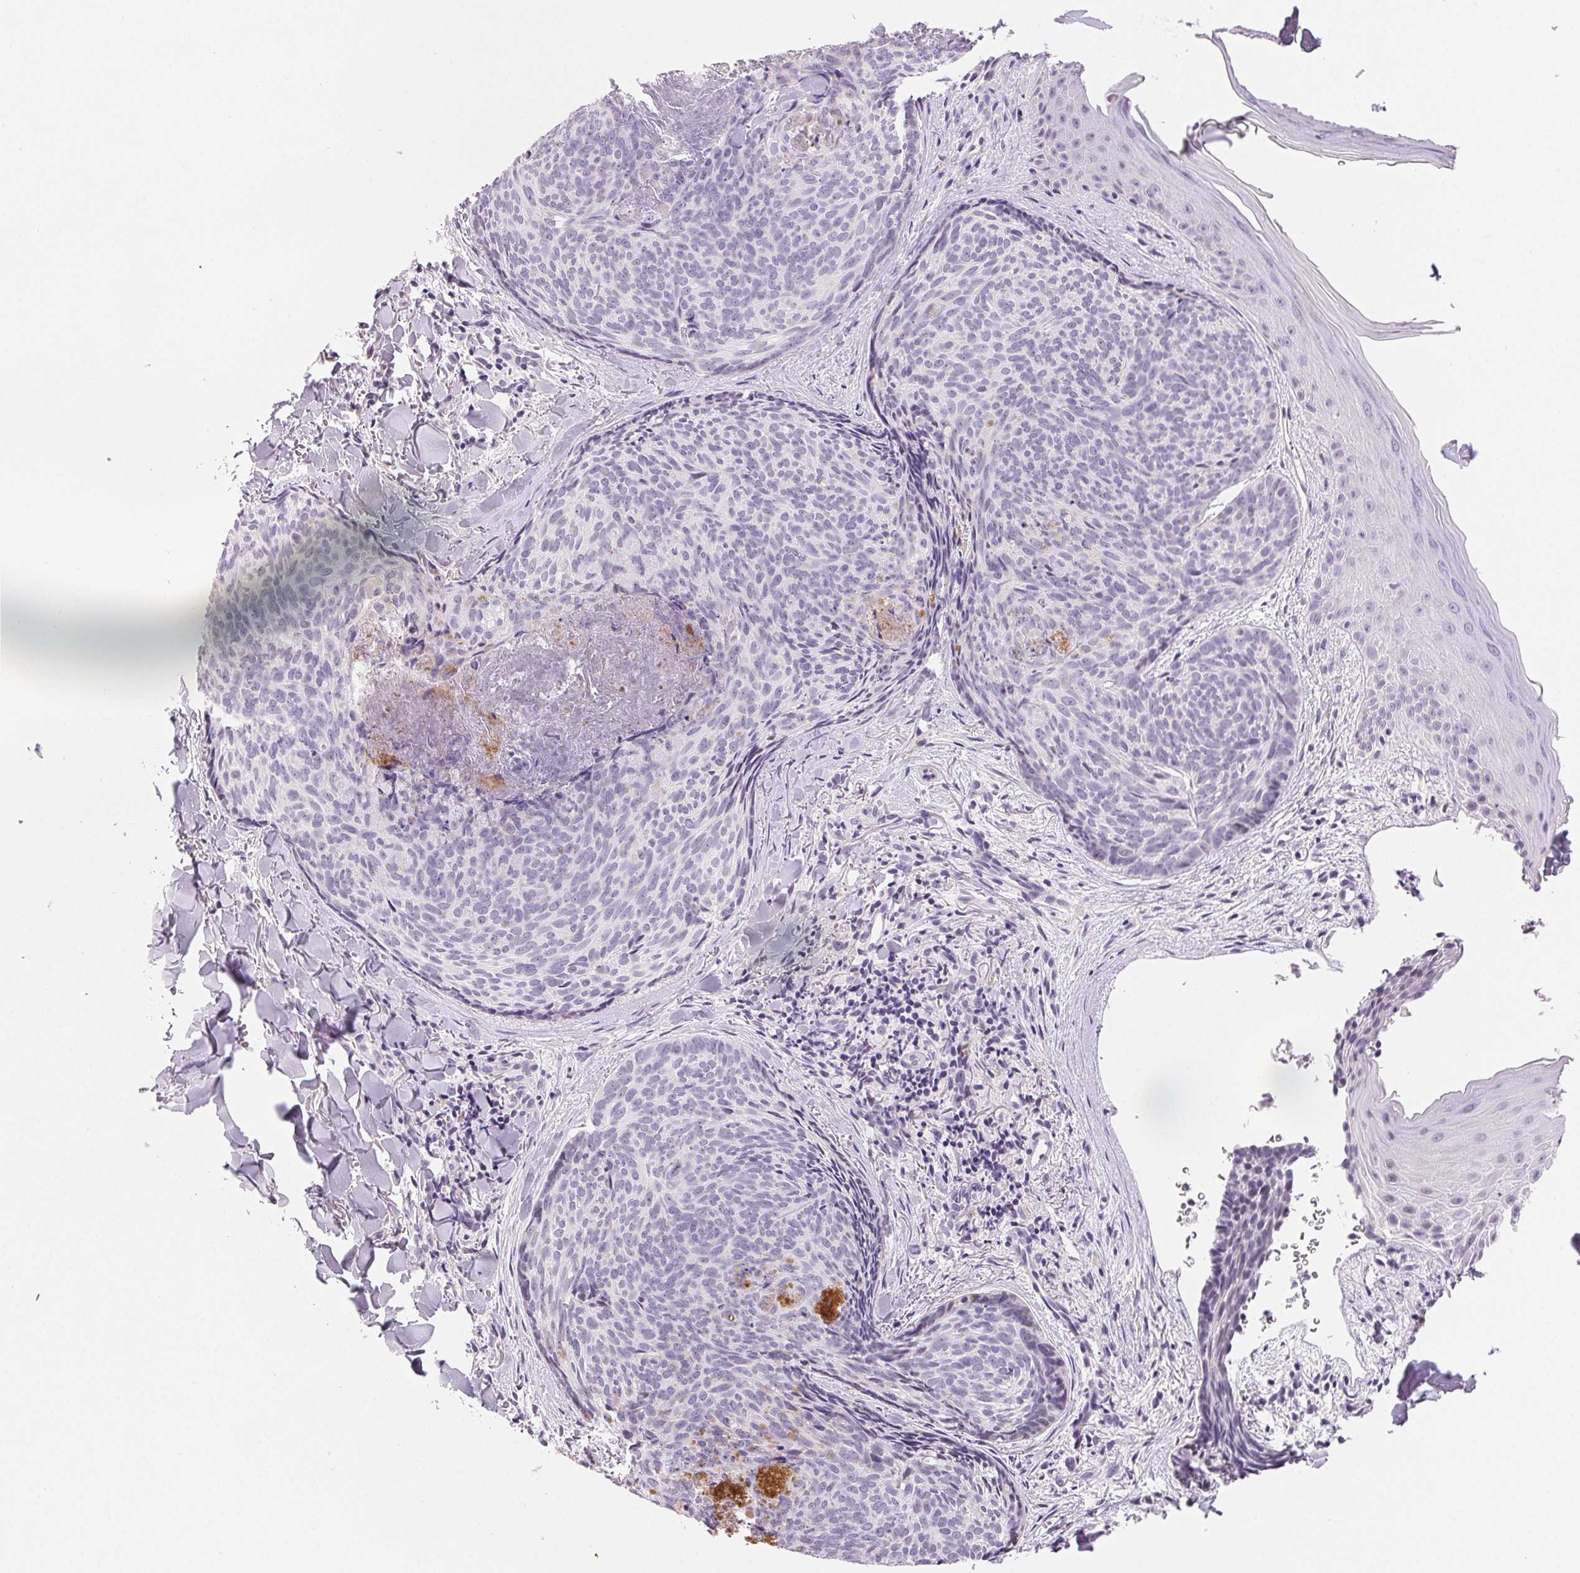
{"staining": {"intensity": "negative", "quantity": "none", "location": "none"}, "tissue": "skin cancer", "cell_type": "Tumor cells", "image_type": "cancer", "snomed": [{"axis": "morphology", "description": "Basal cell carcinoma"}, {"axis": "topography", "description": "Skin"}], "caption": "Skin basal cell carcinoma was stained to show a protein in brown. There is no significant expression in tumor cells.", "gene": "BPIFB2", "patient": {"sex": "female", "age": 82}}